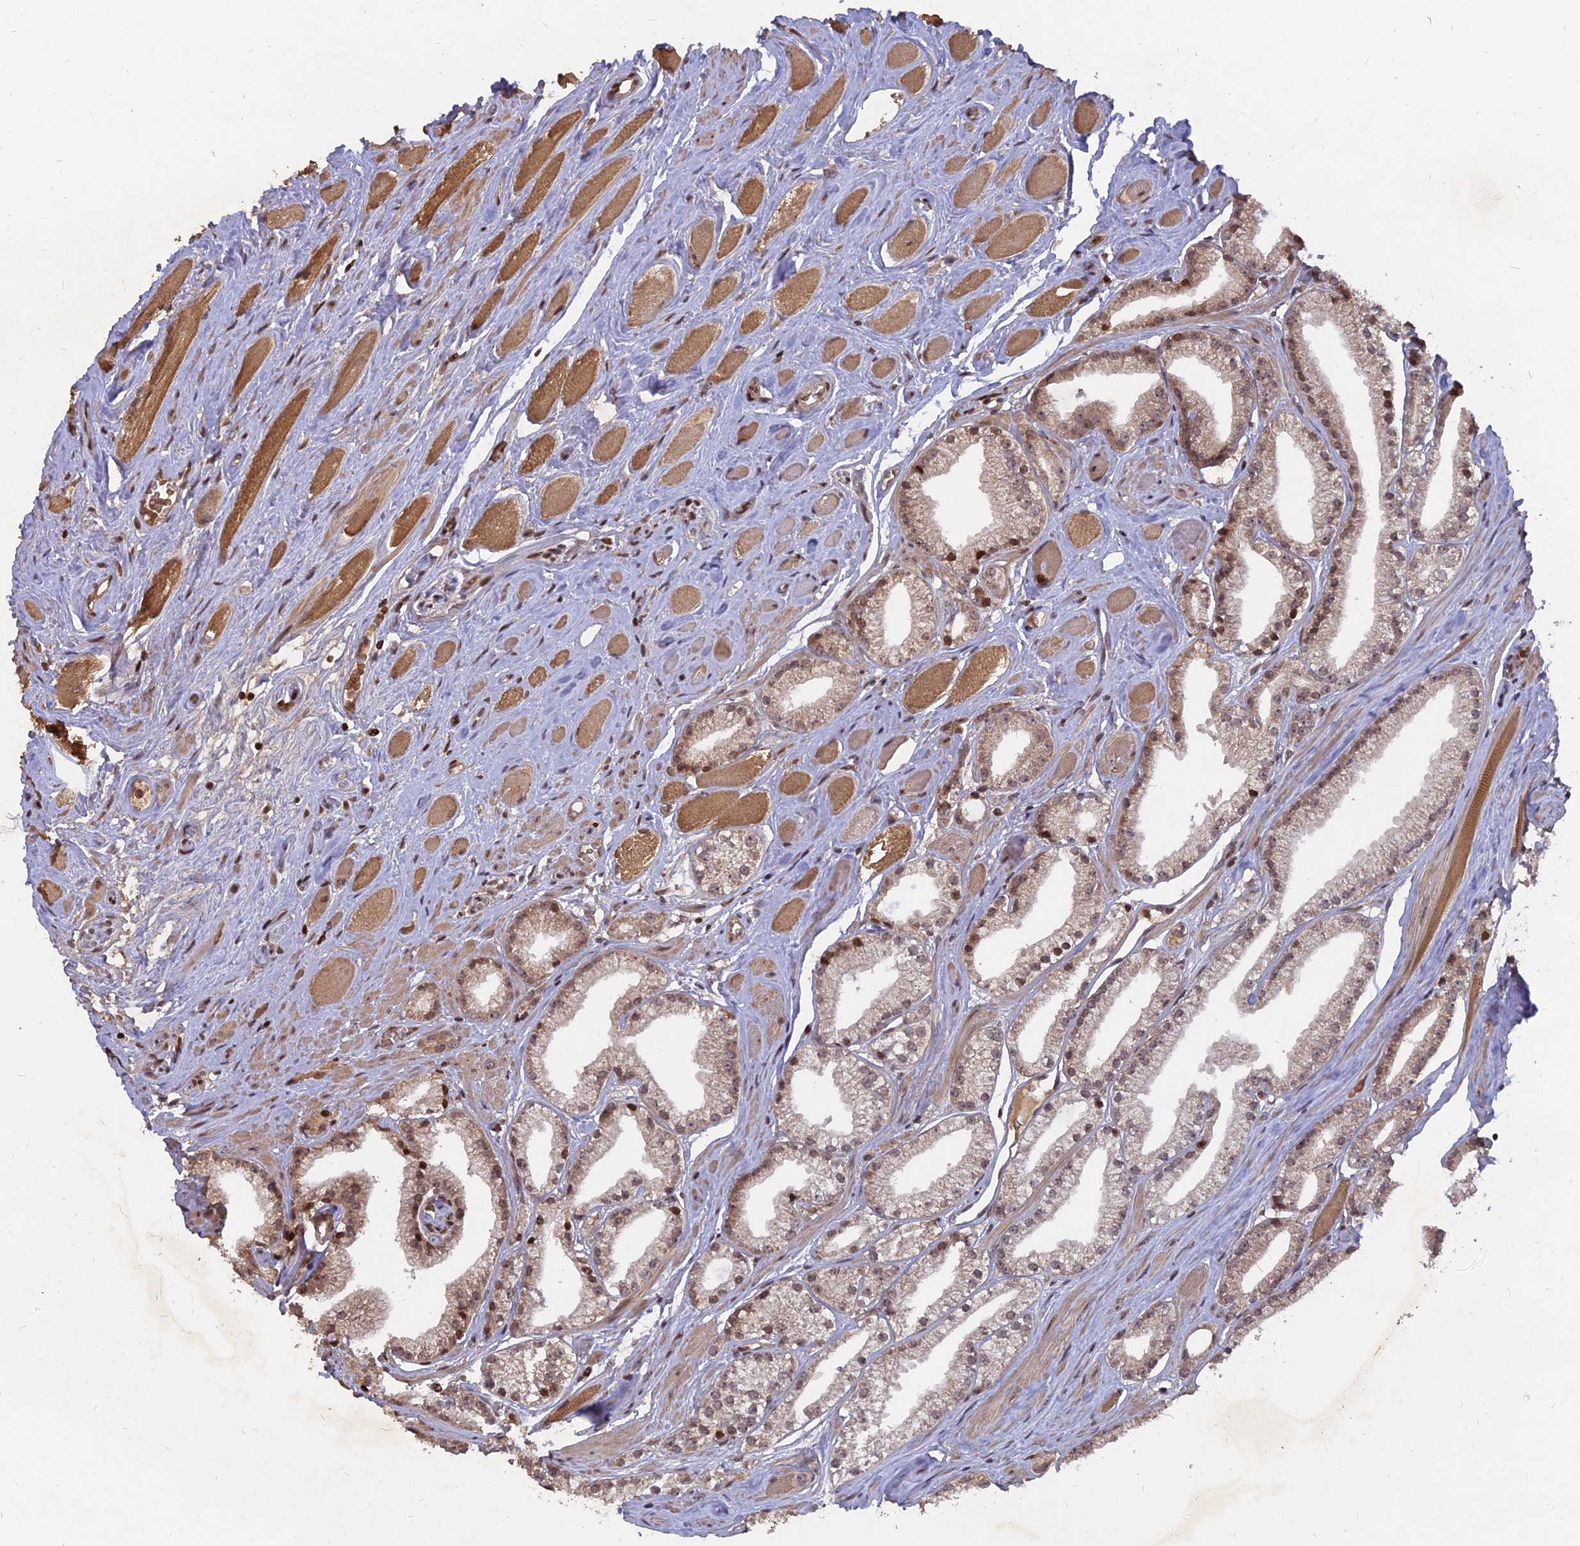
{"staining": {"intensity": "weak", "quantity": "25%-75%", "location": "nuclear"}, "tissue": "prostate cancer", "cell_type": "Tumor cells", "image_type": "cancer", "snomed": [{"axis": "morphology", "description": "Adenocarcinoma, High grade"}, {"axis": "topography", "description": "Prostate"}], "caption": "Immunohistochemical staining of prostate cancer exhibits weak nuclear protein positivity in approximately 25%-75% of tumor cells.", "gene": "NR1H3", "patient": {"sex": "male", "age": 67}}